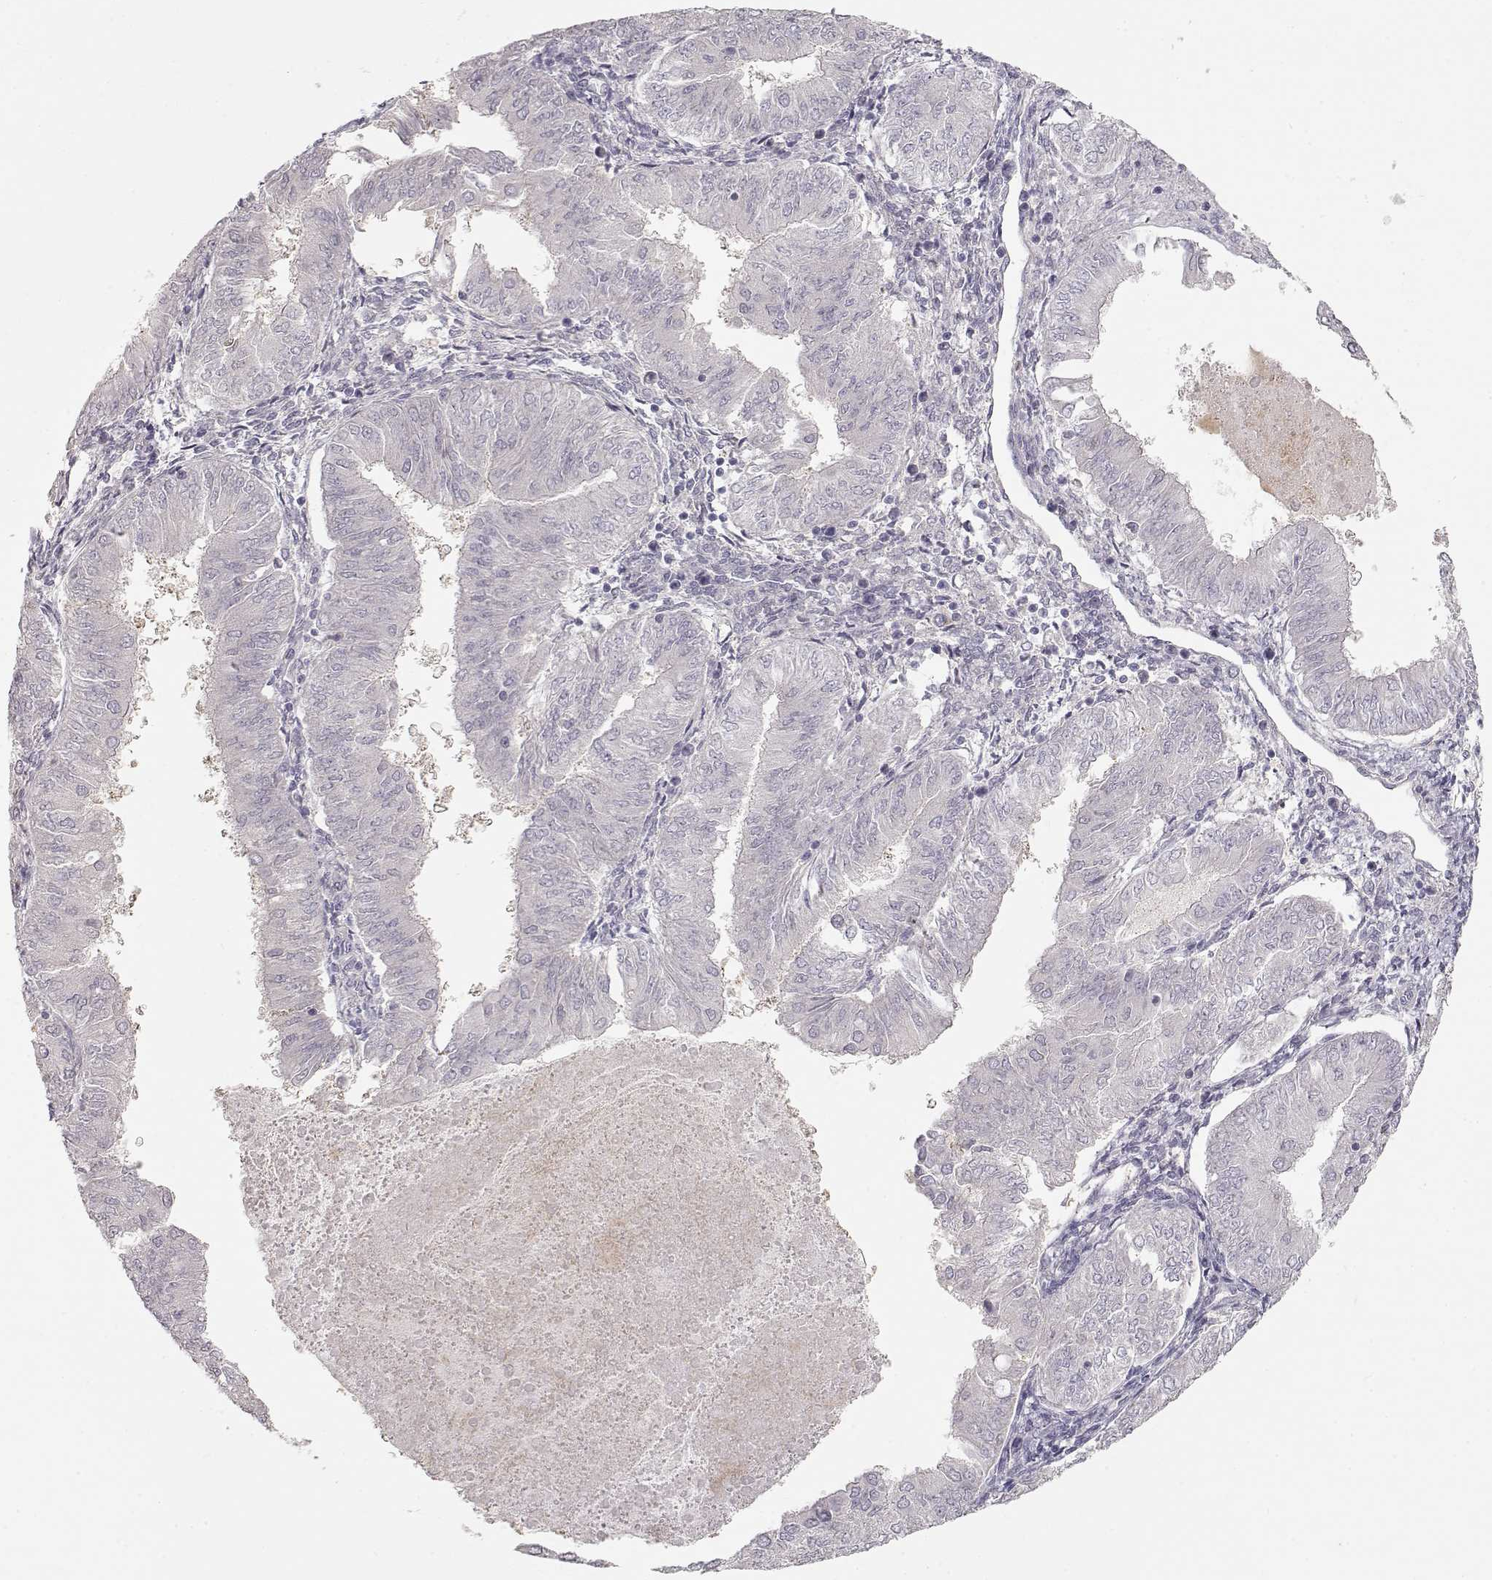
{"staining": {"intensity": "negative", "quantity": "none", "location": "none"}, "tissue": "endometrial cancer", "cell_type": "Tumor cells", "image_type": "cancer", "snomed": [{"axis": "morphology", "description": "Adenocarcinoma, NOS"}, {"axis": "topography", "description": "Endometrium"}], "caption": "Human endometrial adenocarcinoma stained for a protein using IHC shows no expression in tumor cells.", "gene": "ARHGAP8", "patient": {"sex": "female", "age": 53}}